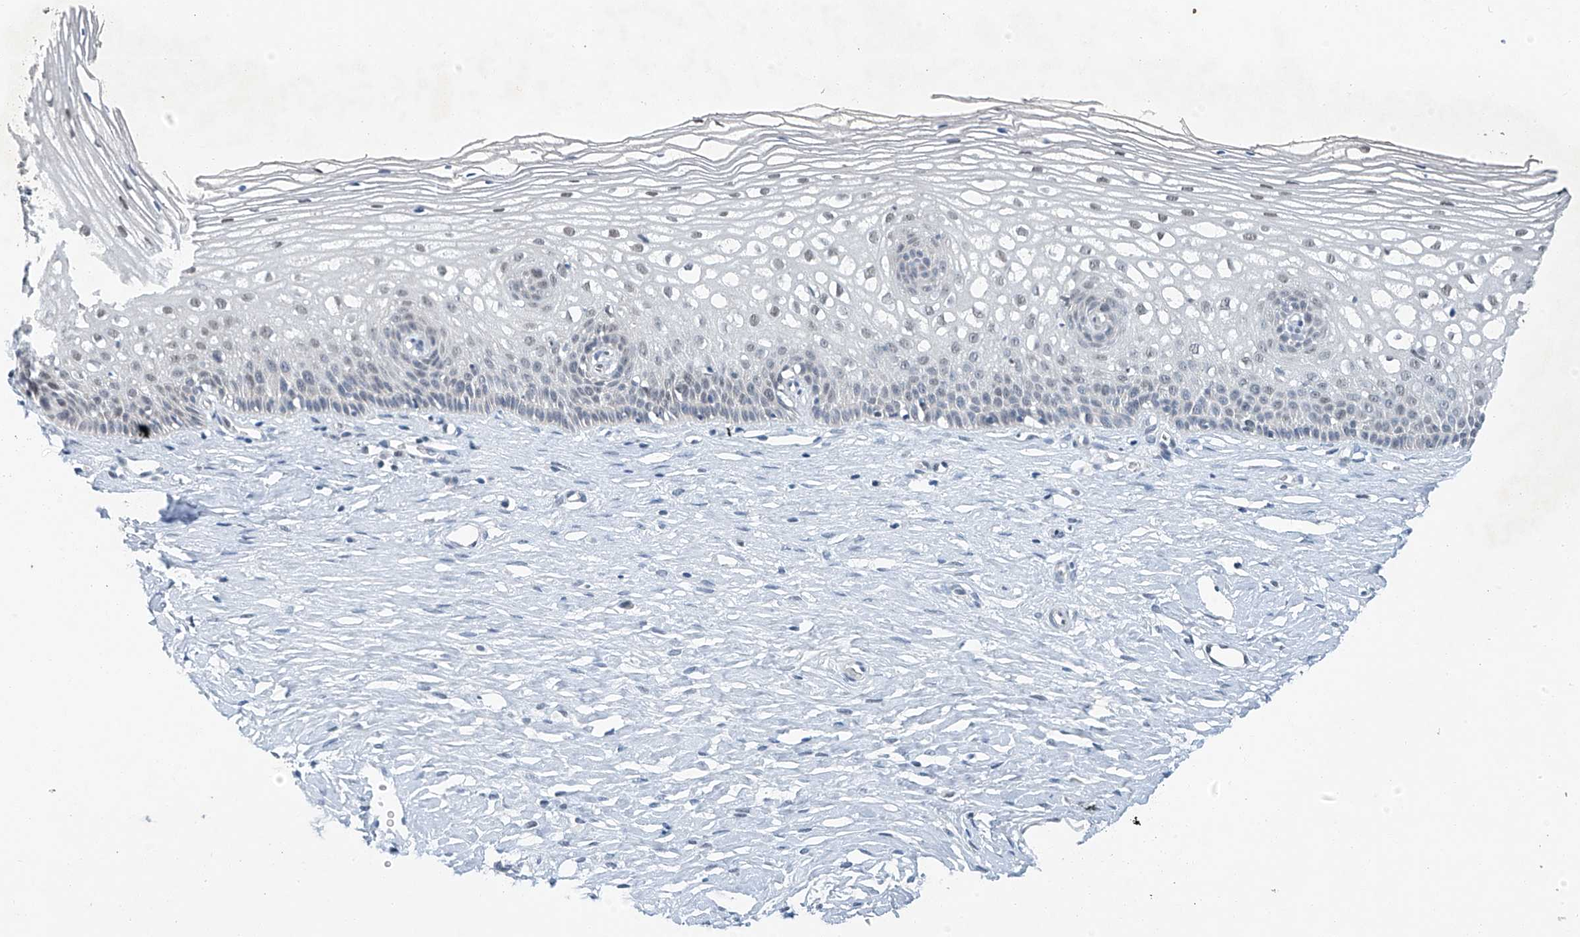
{"staining": {"intensity": "weak", "quantity": "<25%", "location": "nuclear"}, "tissue": "cervix", "cell_type": "Glandular cells", "image_type": "normal", "snomed": [{"axis": "morphology", "description": "Normal tissue, NOS"}, {"axis": "topography", "description": "Cervix"}], "caption": "Immunohistochemistry of benign cervix exhibits no positivity in glandular cells. (DAB immunohistochemistry (IHC) with hematoxylin counter stain).", "gene": "TAF8", "patient": {"sex": "female", "age": 33}}